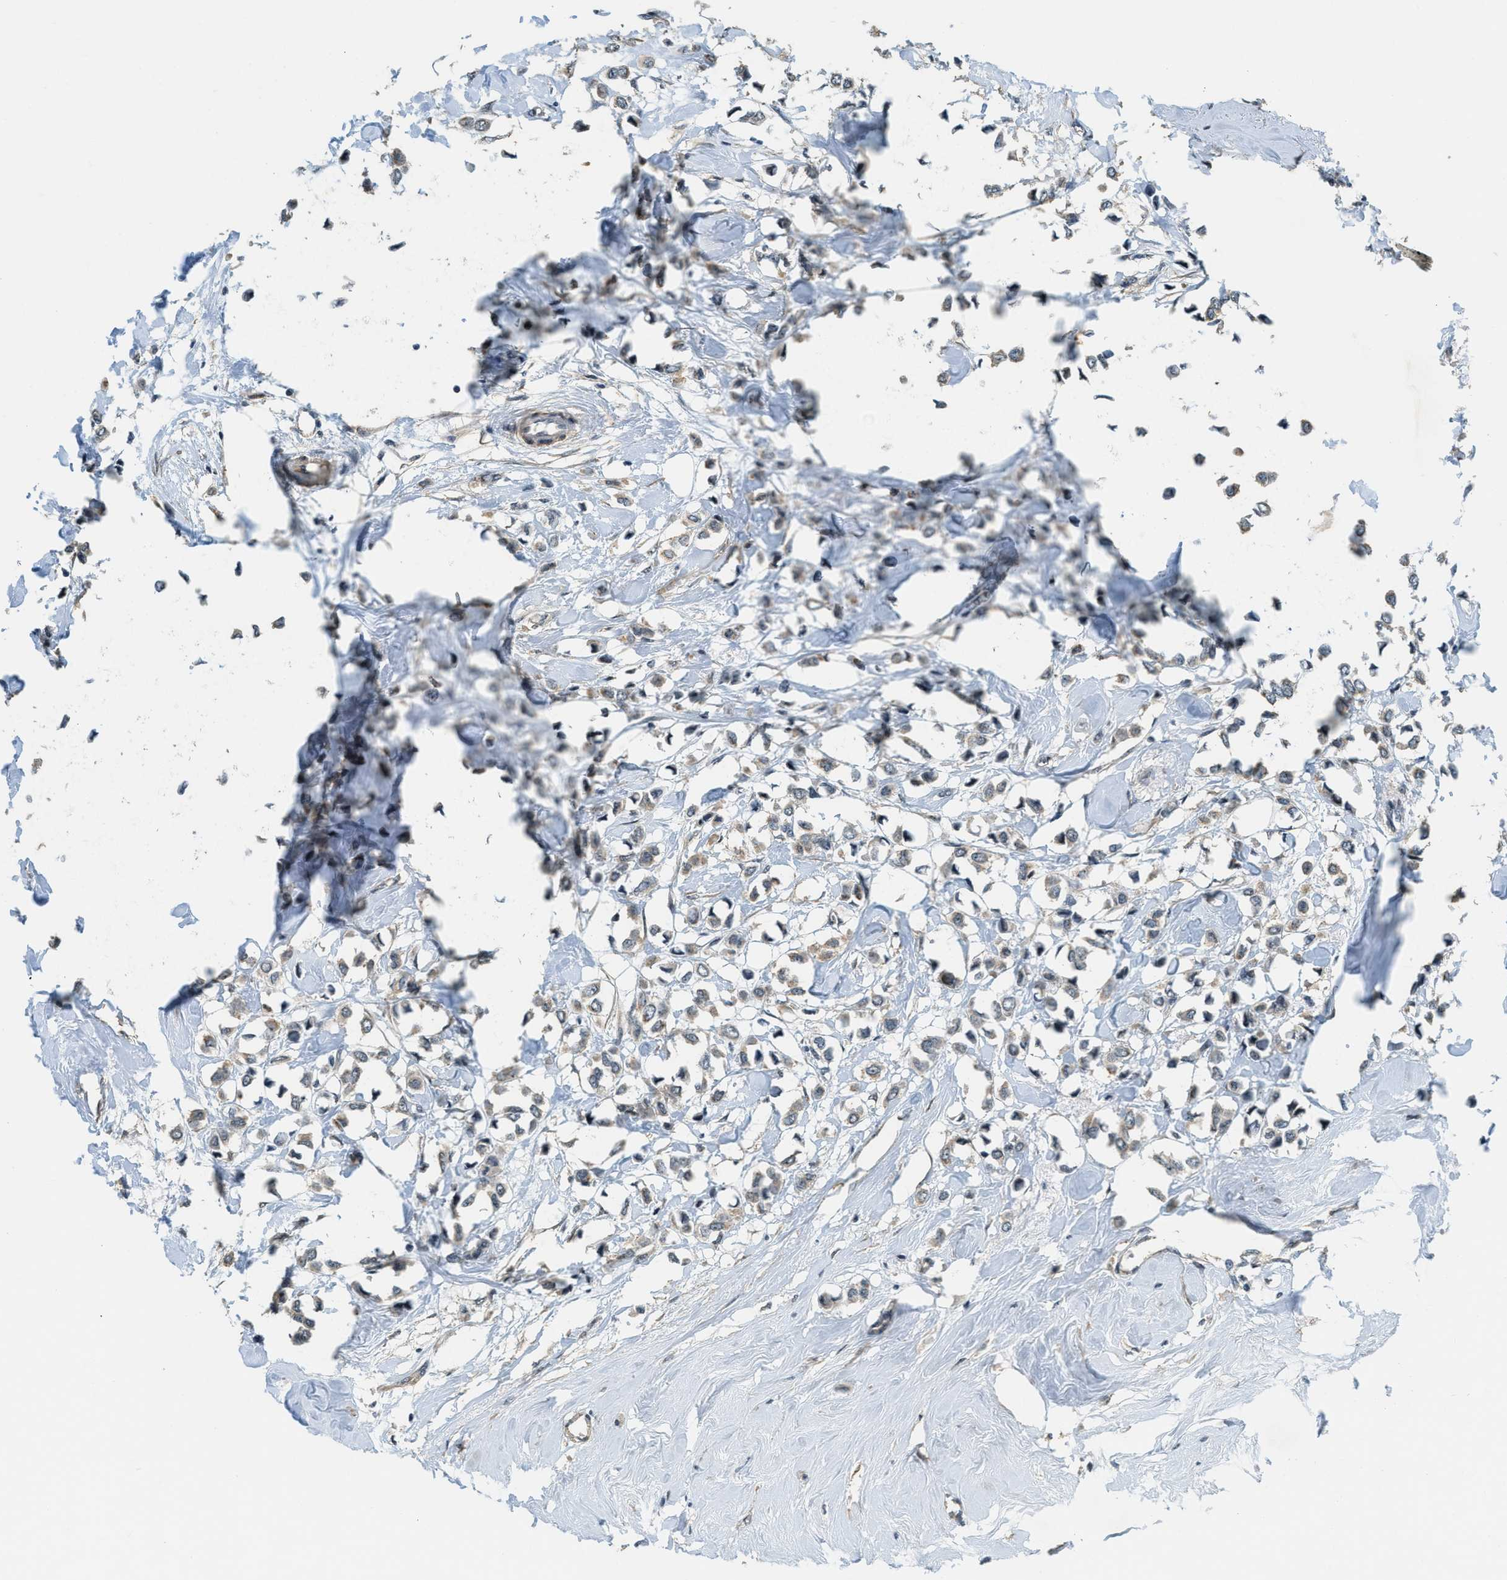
{"staining": {"intensity": "weak", "quantity": ">75%", "location": "cytoplasmic/membranous"}, "tissue": "breast cancer", "cell_type": "Tumor cells", "image_type": "cancer", "snomed": [{"axis": "morphology", "description": "Lobular carcinoma"}, {"axis": "topography", "description": "Breast"}], "caption": "Breast lobular carcinoma tissue reveals weak cytoplasmic/membranous expression in about >75% of tumor cells, visualized by immunohistochemistry.", "gene": "MED21", "patient": {"sex": "female", "age": 51}}